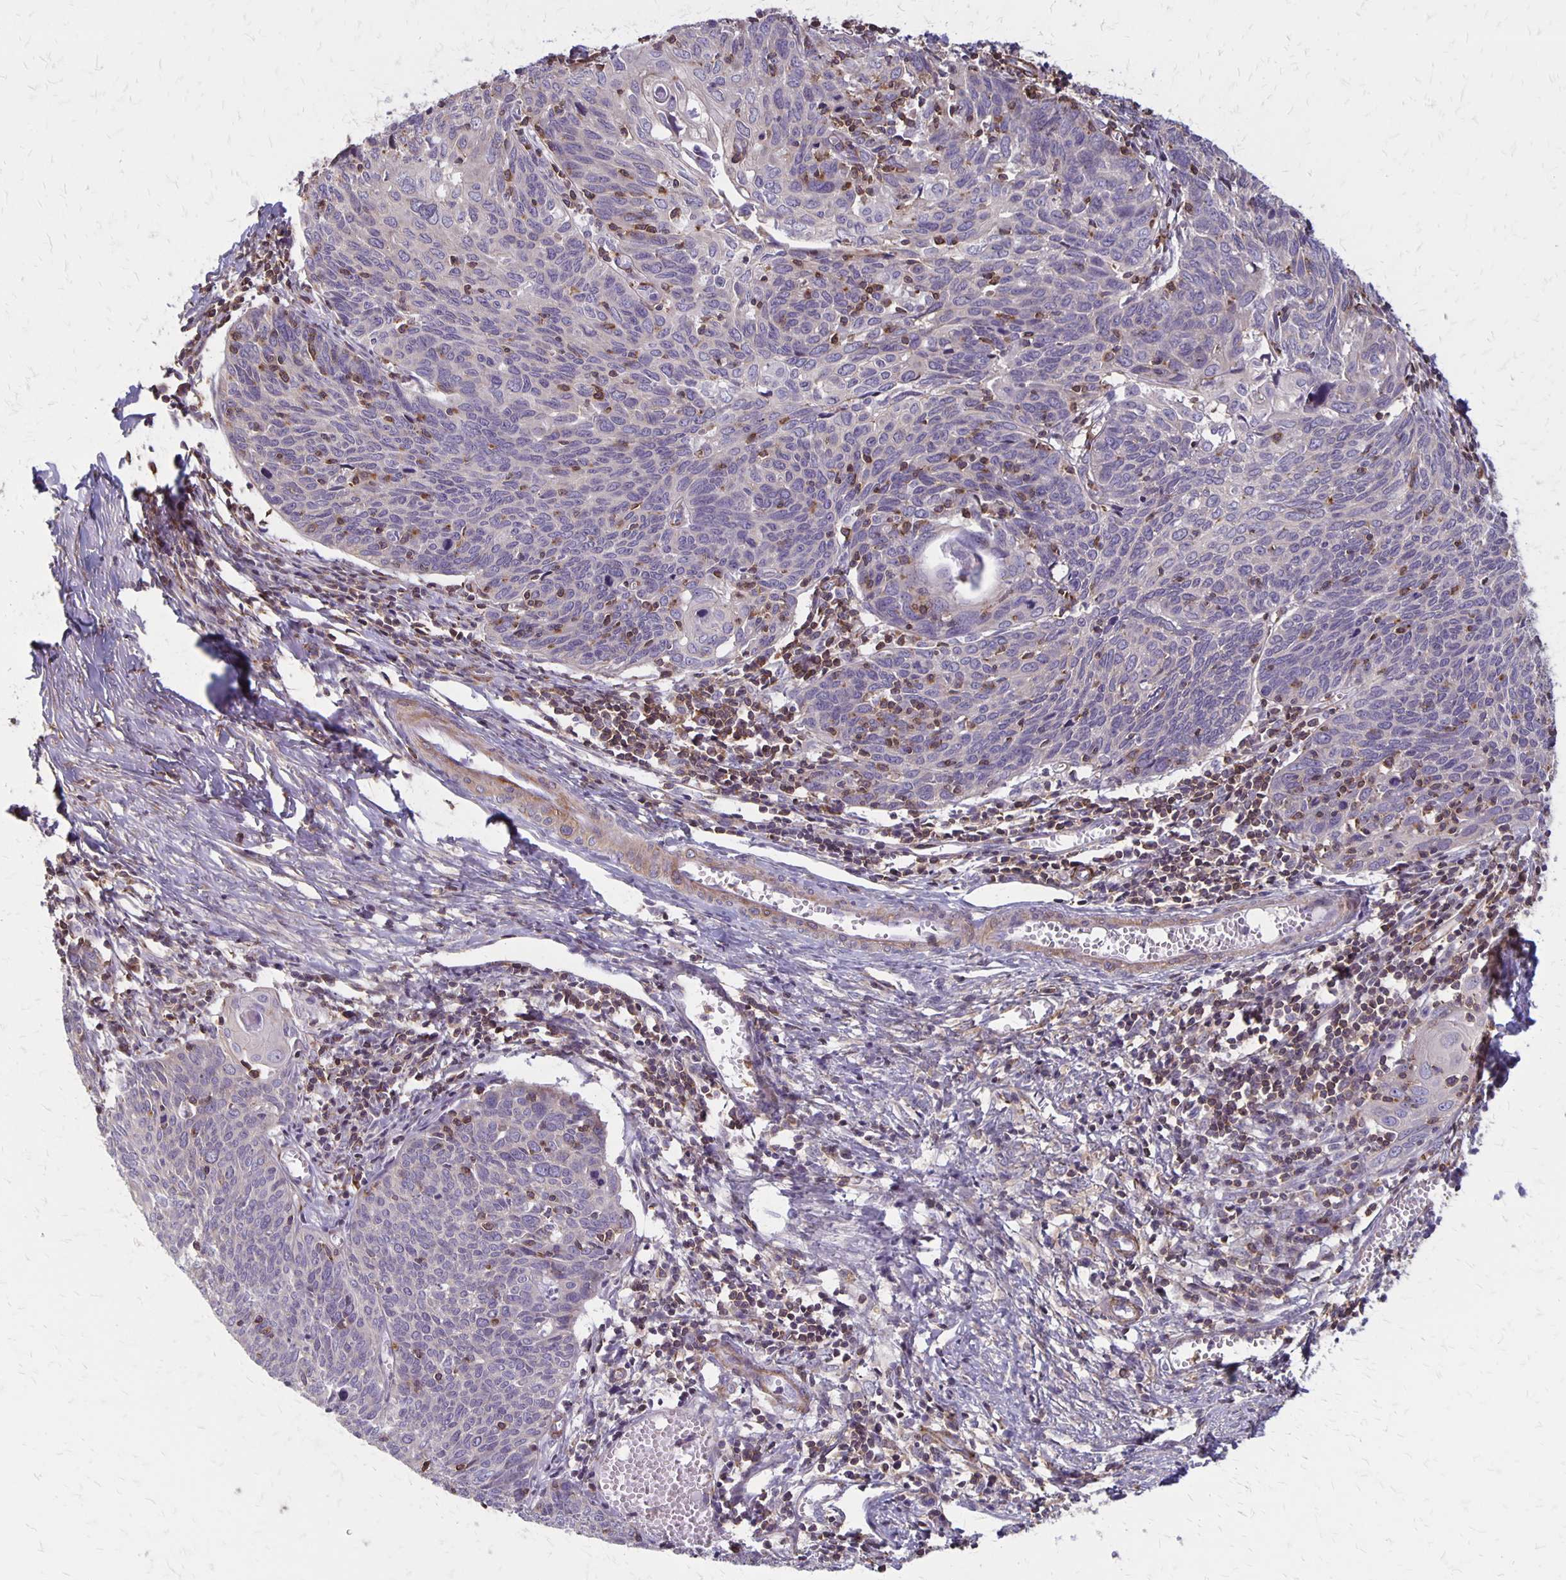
{"staining": {"intensity": "negative", "quantity": "none", "location": "none"}, "tissue": "cervical cancer", "cell_type": "Tumor cells", "image_type": "cancer", "snomed": [{"axis": "morphology", "description": "Squamous cell carcinoma, NOS"}, {"axis": "topography", "description": "Cervix"}], "caption": "High power microscopy photomicrograph of an immunohistochemistry micrograph of cervical cancer (squamous cell carcinoma), revealing no significant expression in tumor cells.", "gene": "SEPTIN5", "patient": {"sex": "female", "age": 39}}